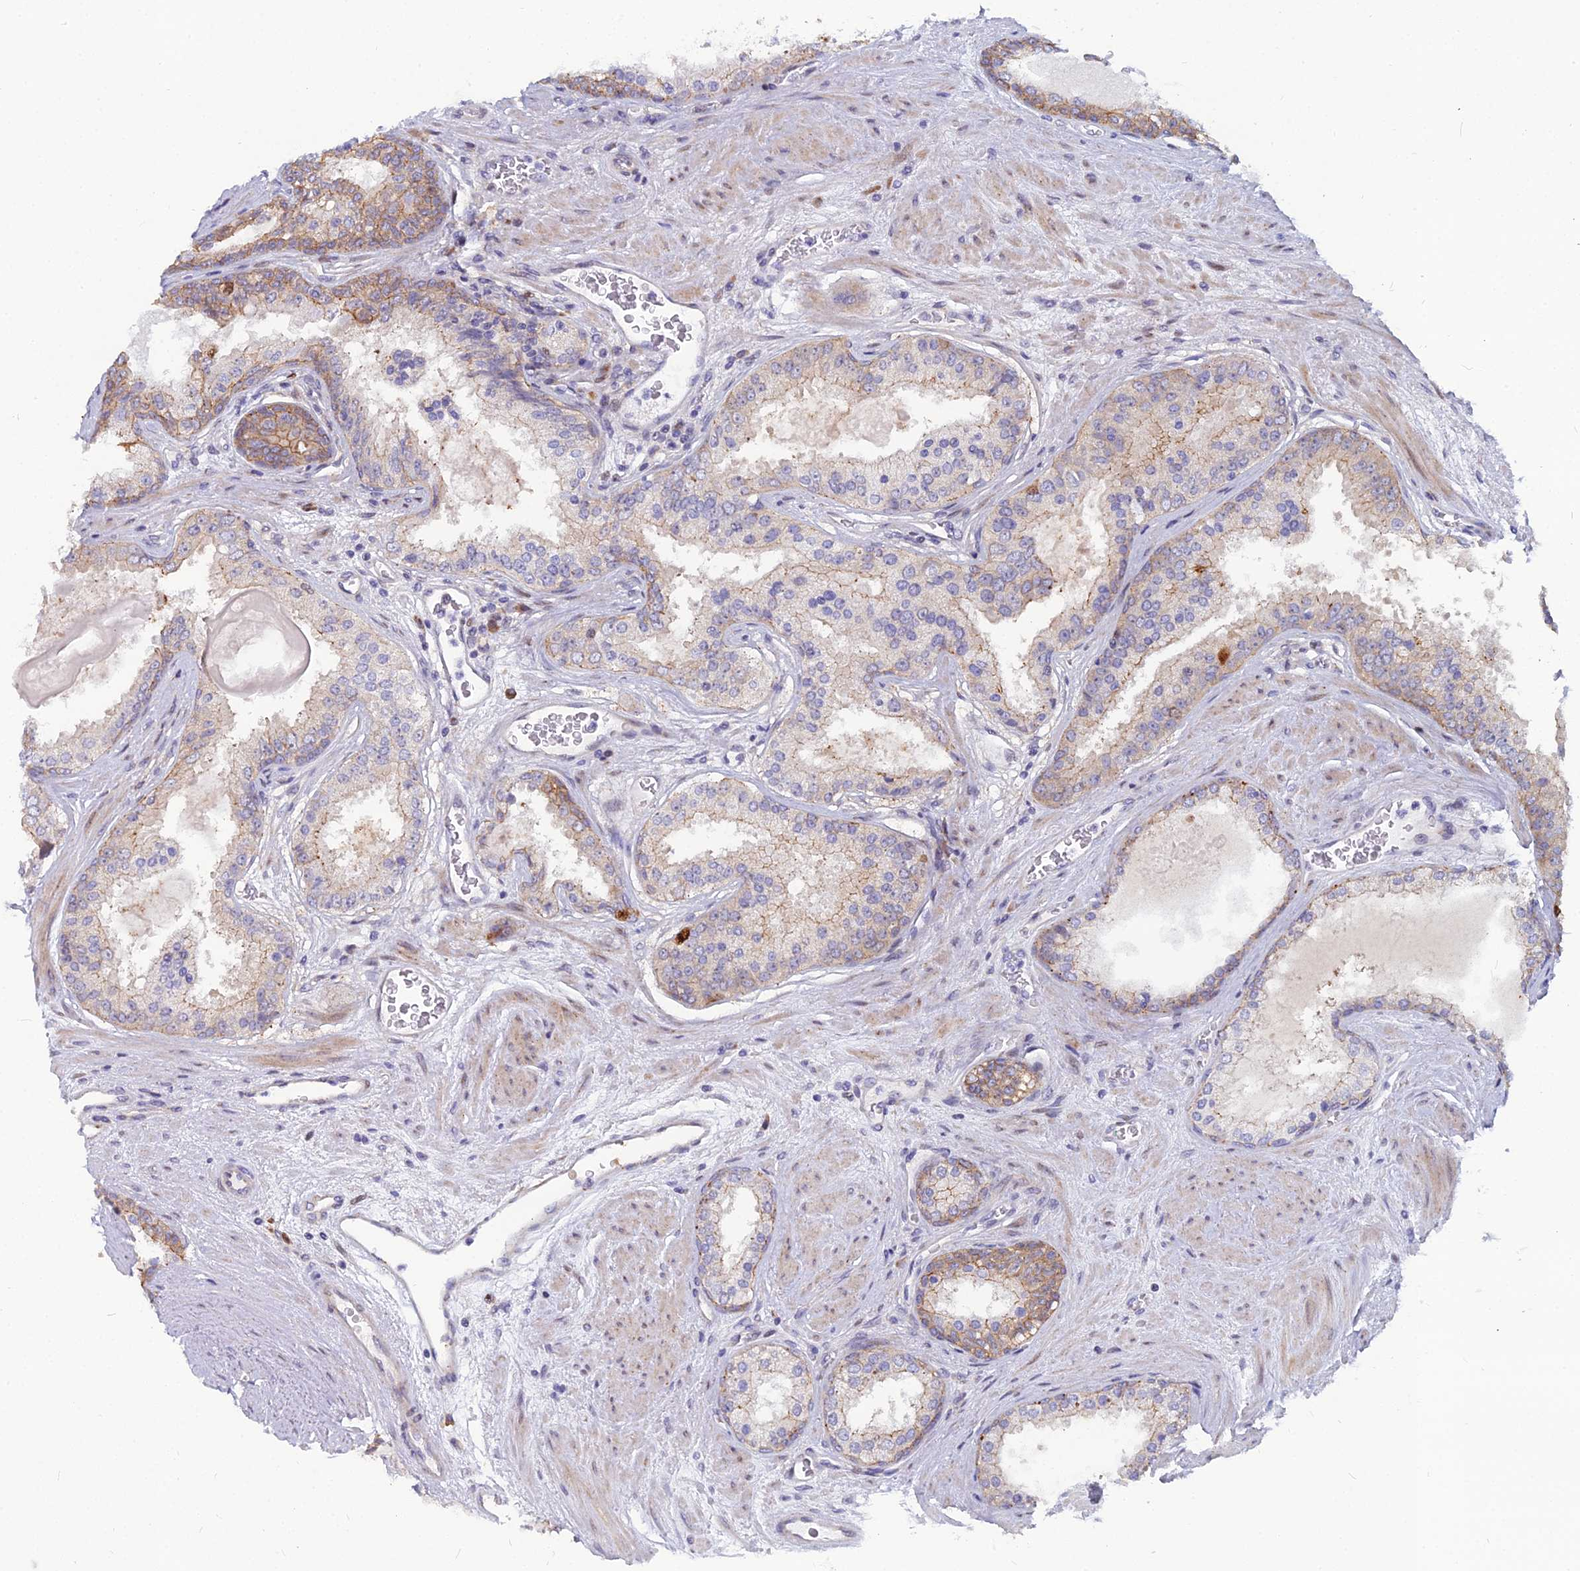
{"staining": {"intensity": "weak", "quantity": "<25%", "location": "cytoplasmic/membranous"}, "tissue": "prostate cancer", "cell_type": "Tumor cells", "image_type": "cancer", "snomed": [{"axis": "morphology", "description": "Adenocarcinoma, High grade"}, {"axis": "topography", "description": "Prostate"}], "caption": "Immunohistochemical staining of human prostate cancer (adenocarcinoma (high-grade)) demonstrates no significant positivity in tumor cells.", "gene": "NUSAP1", "patient": {"sex": "male", "age": 67}}